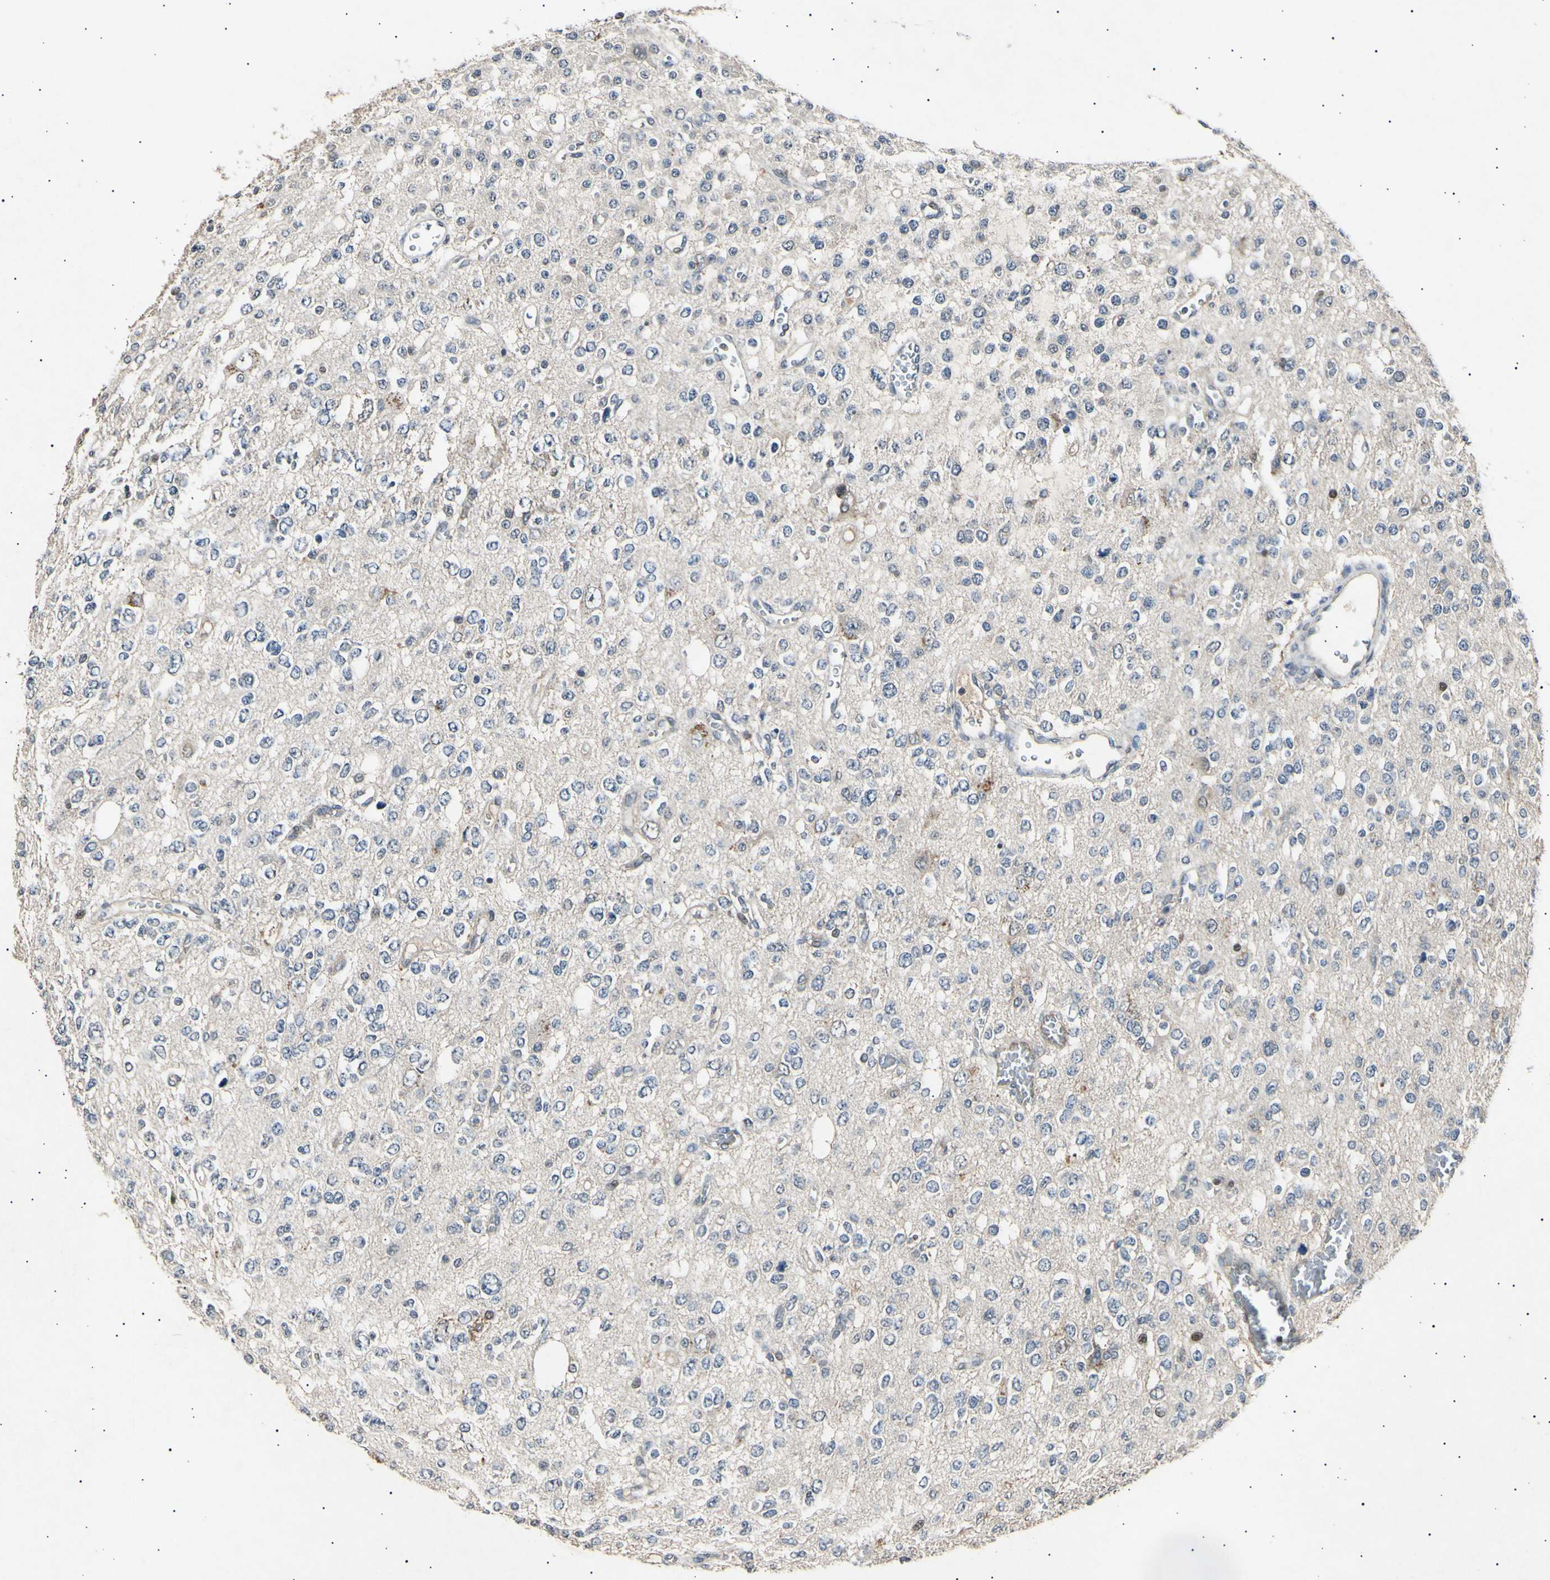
{"staining": {"intensity": "negative", "quantity": "none", "location": "none"}, "tissue": "glioma", "cell_type": "Tumor cells", "image_type": "cancer", "snomed": [{"axis": "morphology", "description": "Glioma, malignant, Low grade"}, {"axis": "topography", "description": "Brain"}], "caption": "Tumor cells are negative for protein expression in human glioma. The staining is performed using DAB brown chromogen with nuclei counter-stained in using hematoxylin.", "gene": "ADCY3", "patient": {"sex": "male", "age": 38}}